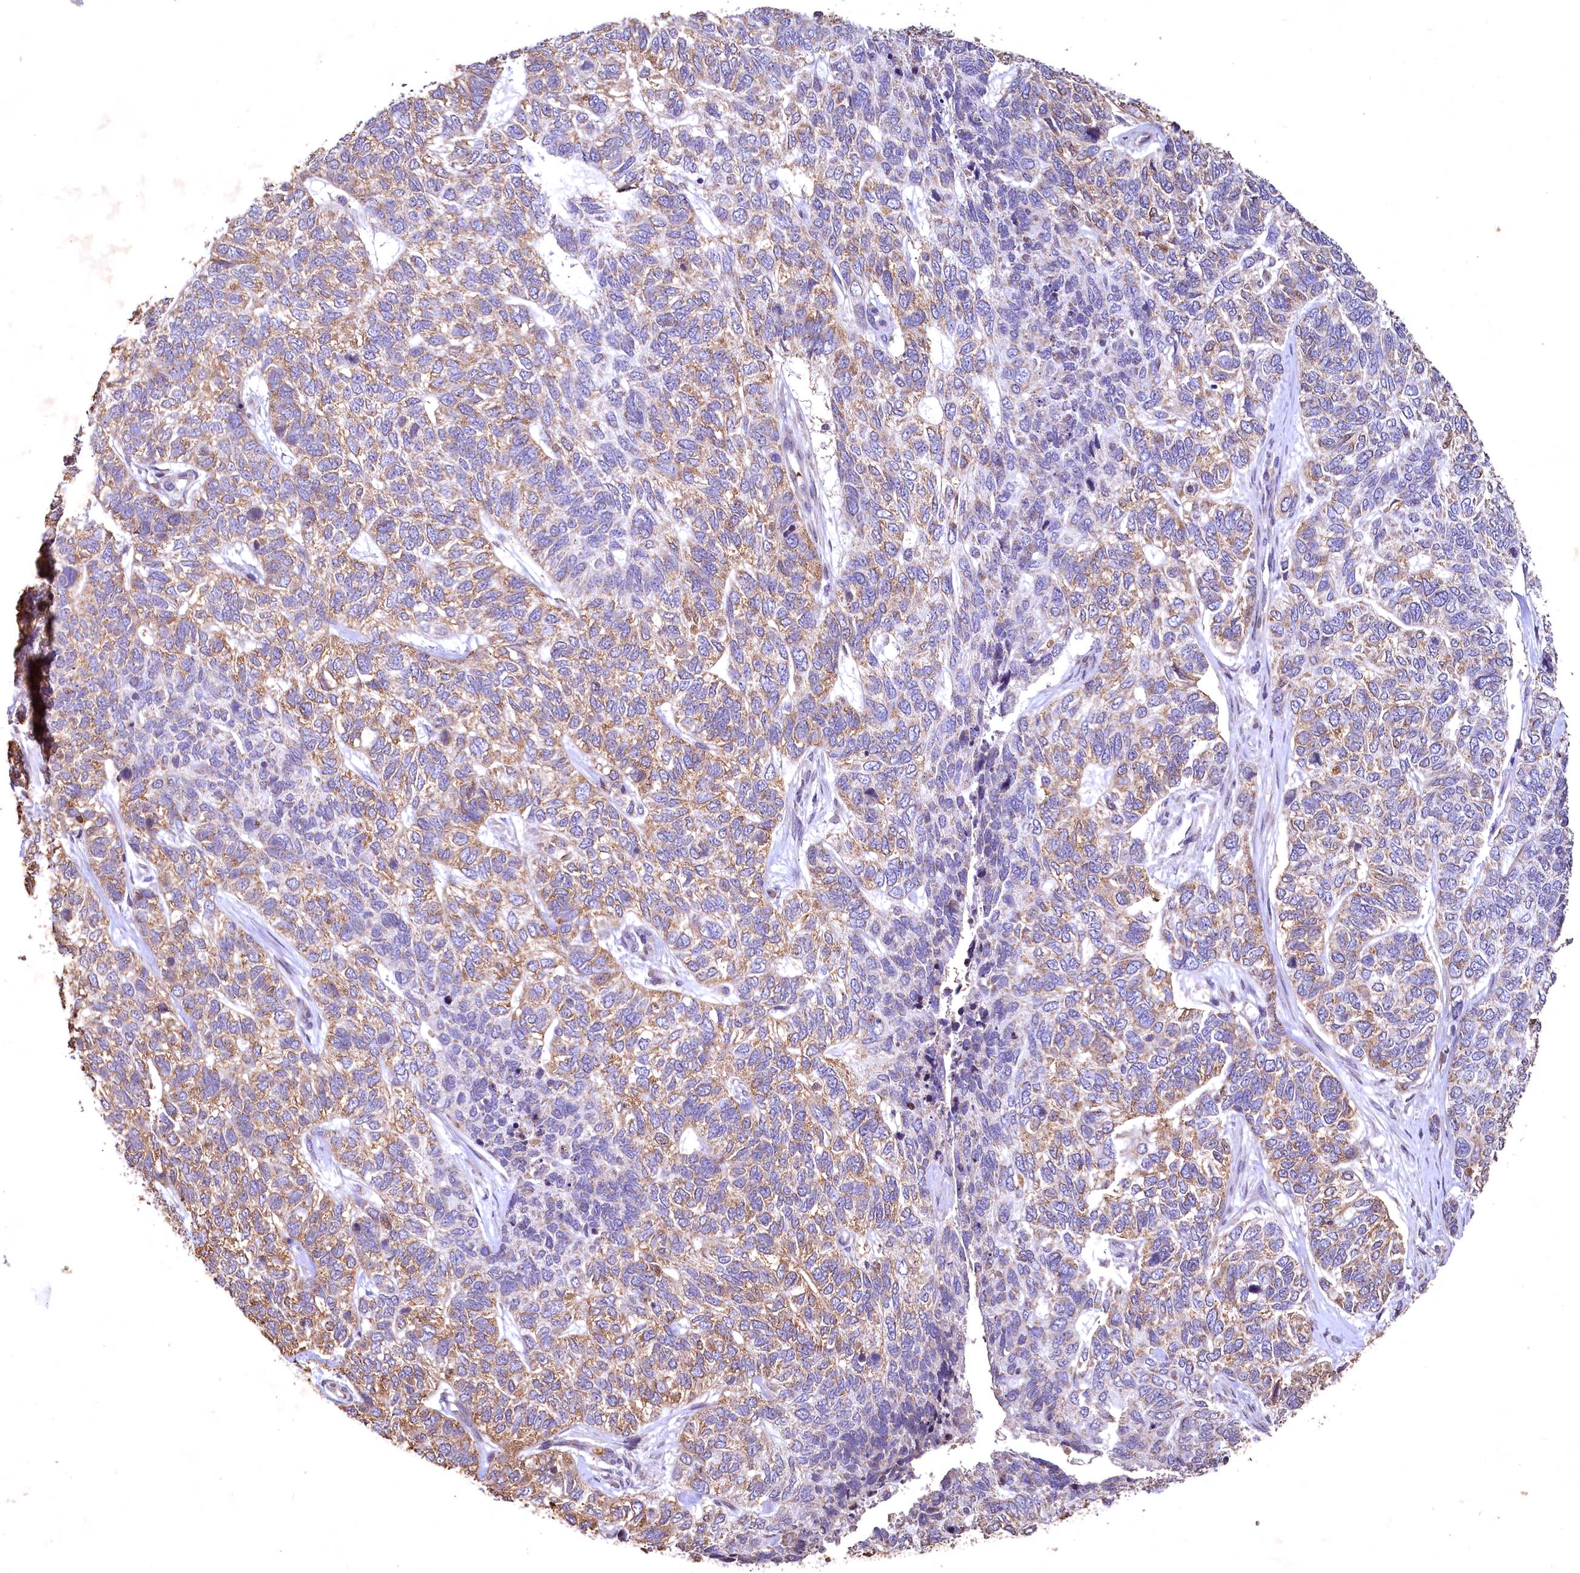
{"staining": {"intensity": "moderate", "quantity": ">75%", "location": "cytoplasmic/membranous"}, "tissue": "skin cancer", "cell_type": "Tumor cells", "image_type": "cancer", "snomed": [{"axis": "morphology", "description": "Basal cell carcinoma"}, {"axis": "topography", "description": "Skin"}], "caption": "A brown stain highlights moderate cytoplasmic/membranous expression of a protein in human basal cell carcinoma (skin) tumor cells.", "gene": "SPTA1", "patient": {"sex": "female", "age": 65}}